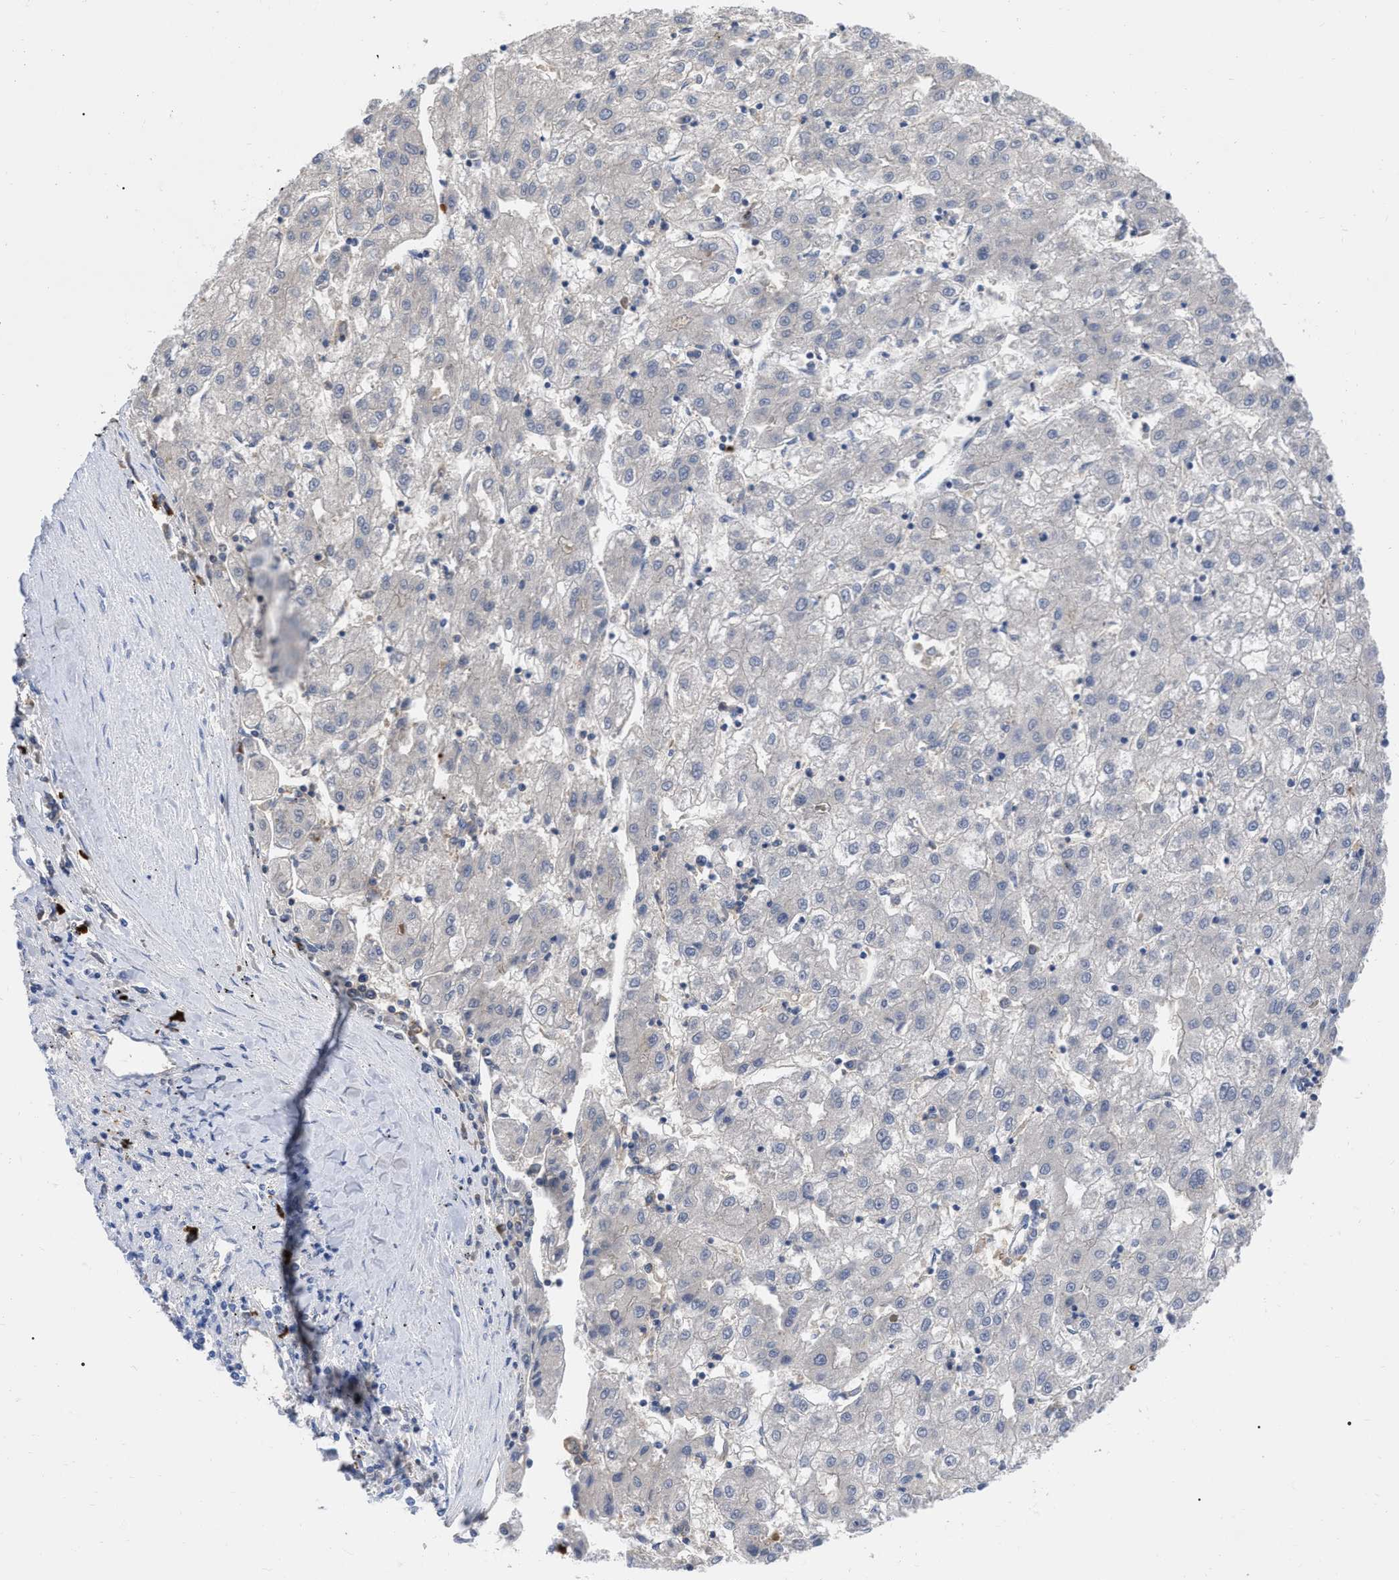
{"staining": {"intensity": "negative", "quantity": "none", "location": "none"}, "tissue": "liver cancer", "cell_type": "Tumor cells", "image_type": "cancer", "snomed": [{"axis": "morphology", "description": "Carcinoma, Hepatocellular, NOS"}, {"axis": "topography", "description": "Liver"}], "caption": "High magnification brightfield microscopy of hepatocellular carcinoma (liver) stained with DAB (brown) and counterstained with hematoxylin (blue): tumor cells show no significant staining.", "gene": "IGHV5-51", "patient": {"sex": "male", "age": 72}}